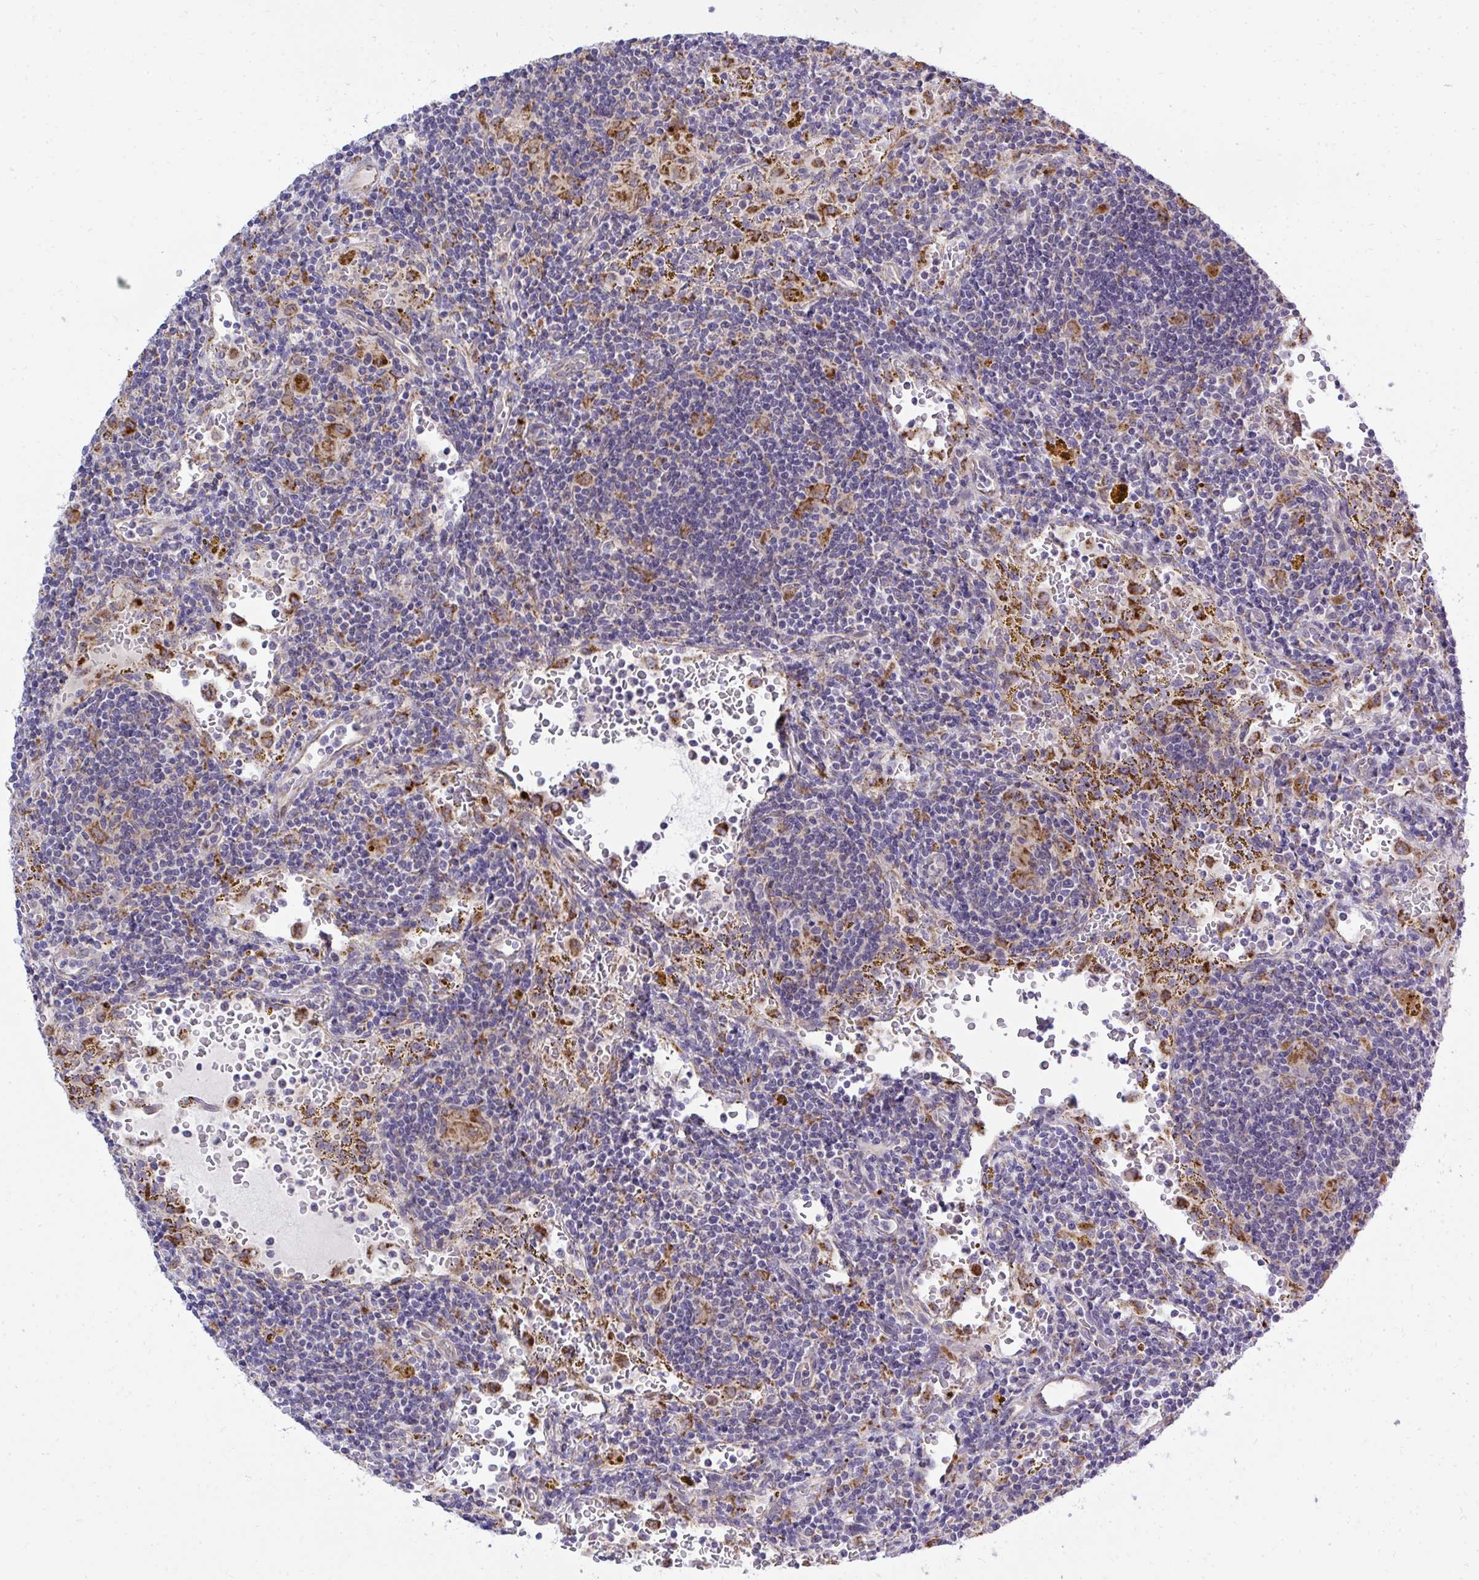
{"staining": {"intensity": "negative", "quantity": "none", "location": "none"}, "tissue": "lymphoma", "cell_type": "Tumor cells", "image_type": "cancer", "snomed": [{"axis": "morphology", "description": "Malignant lymphoma, non-Hodgkin's type, Low grade"}, {"axis": "topography", "description": "Spleen"}], "caption": "An IHC image of lymphoma is shown. There is no staining in tumor cells of lymphoma.", "gene": "XAF1", "patient": {"sex": "female", "age": 70}}